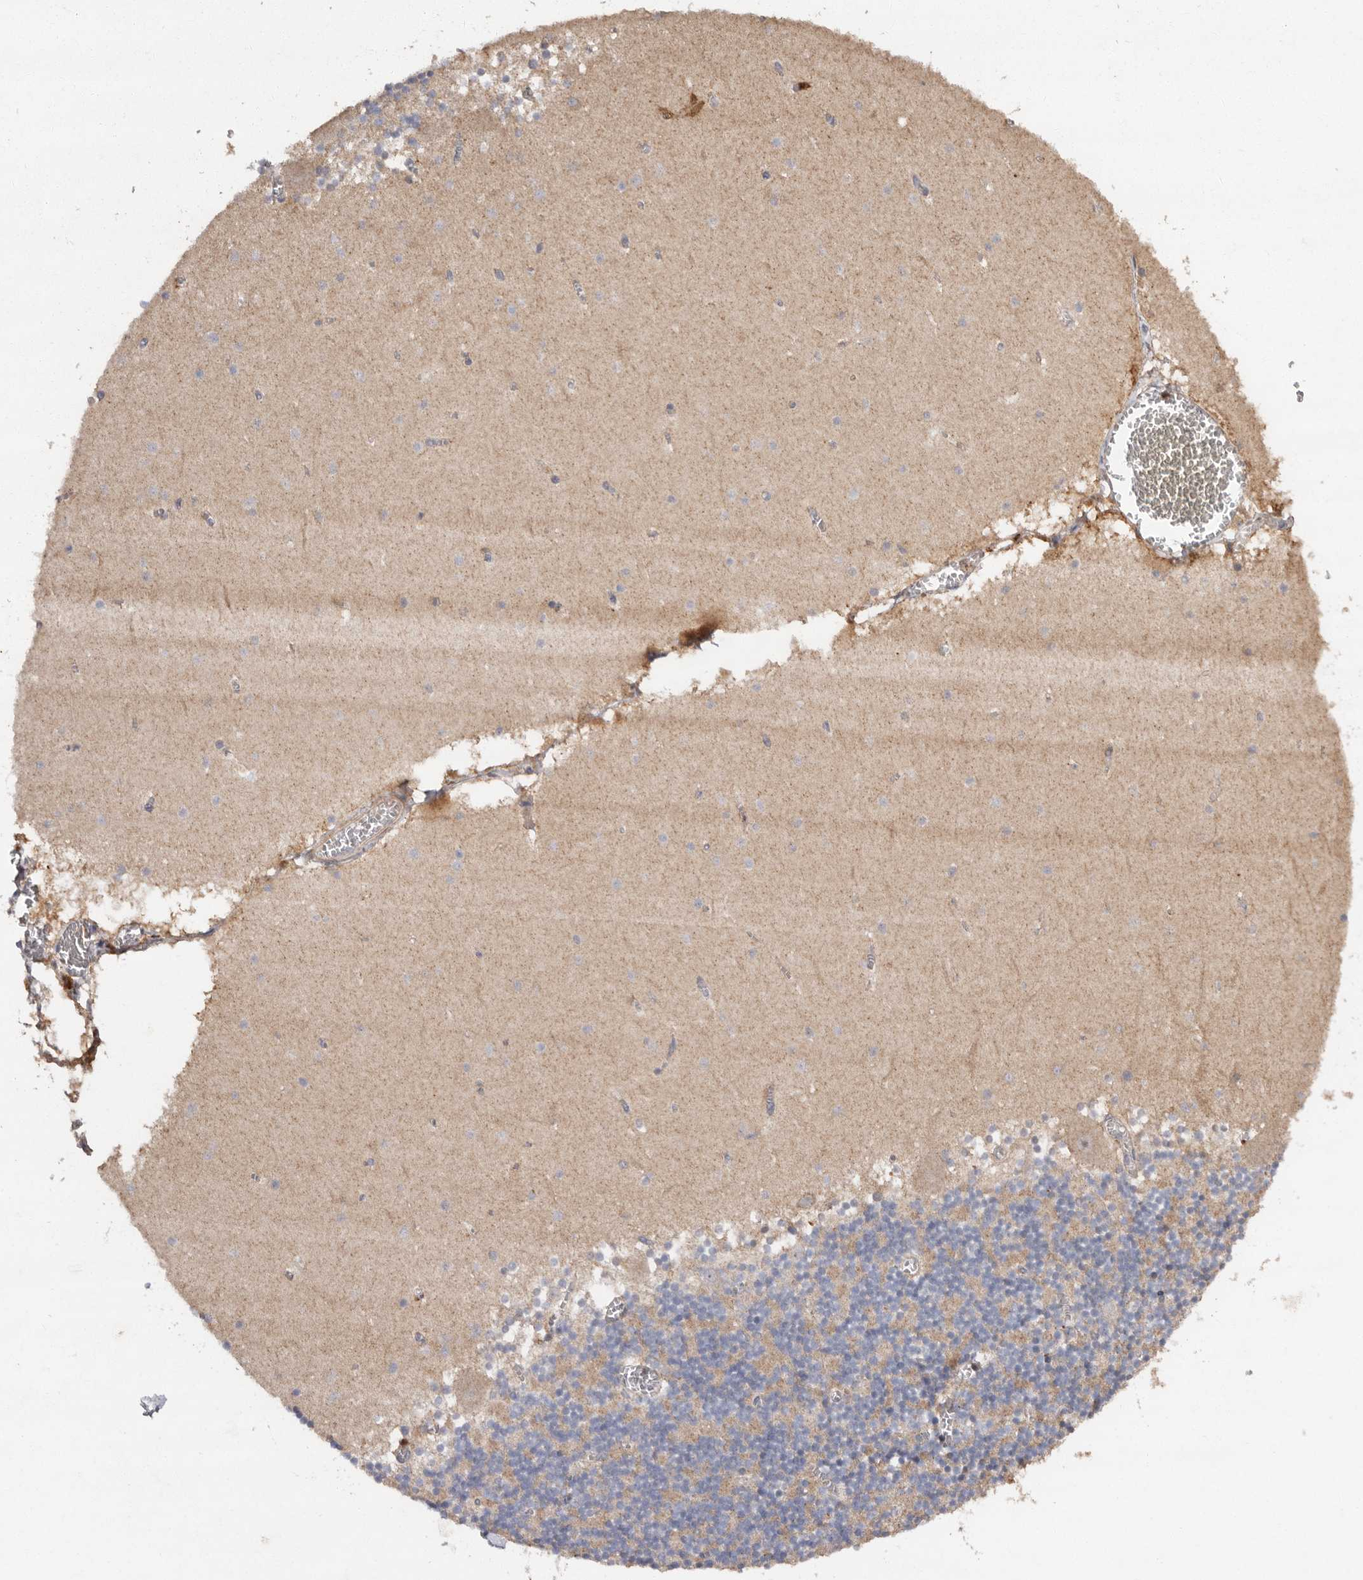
{"staining": {"intensity": "negative", "quantity": "none", "location": "none"}, "tissue": "cerebellum", "cell_type": "Cells in granular layer", "image_type": "normal", "snomed": [{"axis": "morphology", "description": "Normal tissue, NOS"}, {"axis": "topography", "description": "Cerebellum"}], "caption": "Immunohistochemistry image of unremarkable cerebellum stained for a protein (brown), which exhibits no expression in cells in granular layer.", "gene": "RWDD1", "patient": {"sex": "female", "age": 28}}